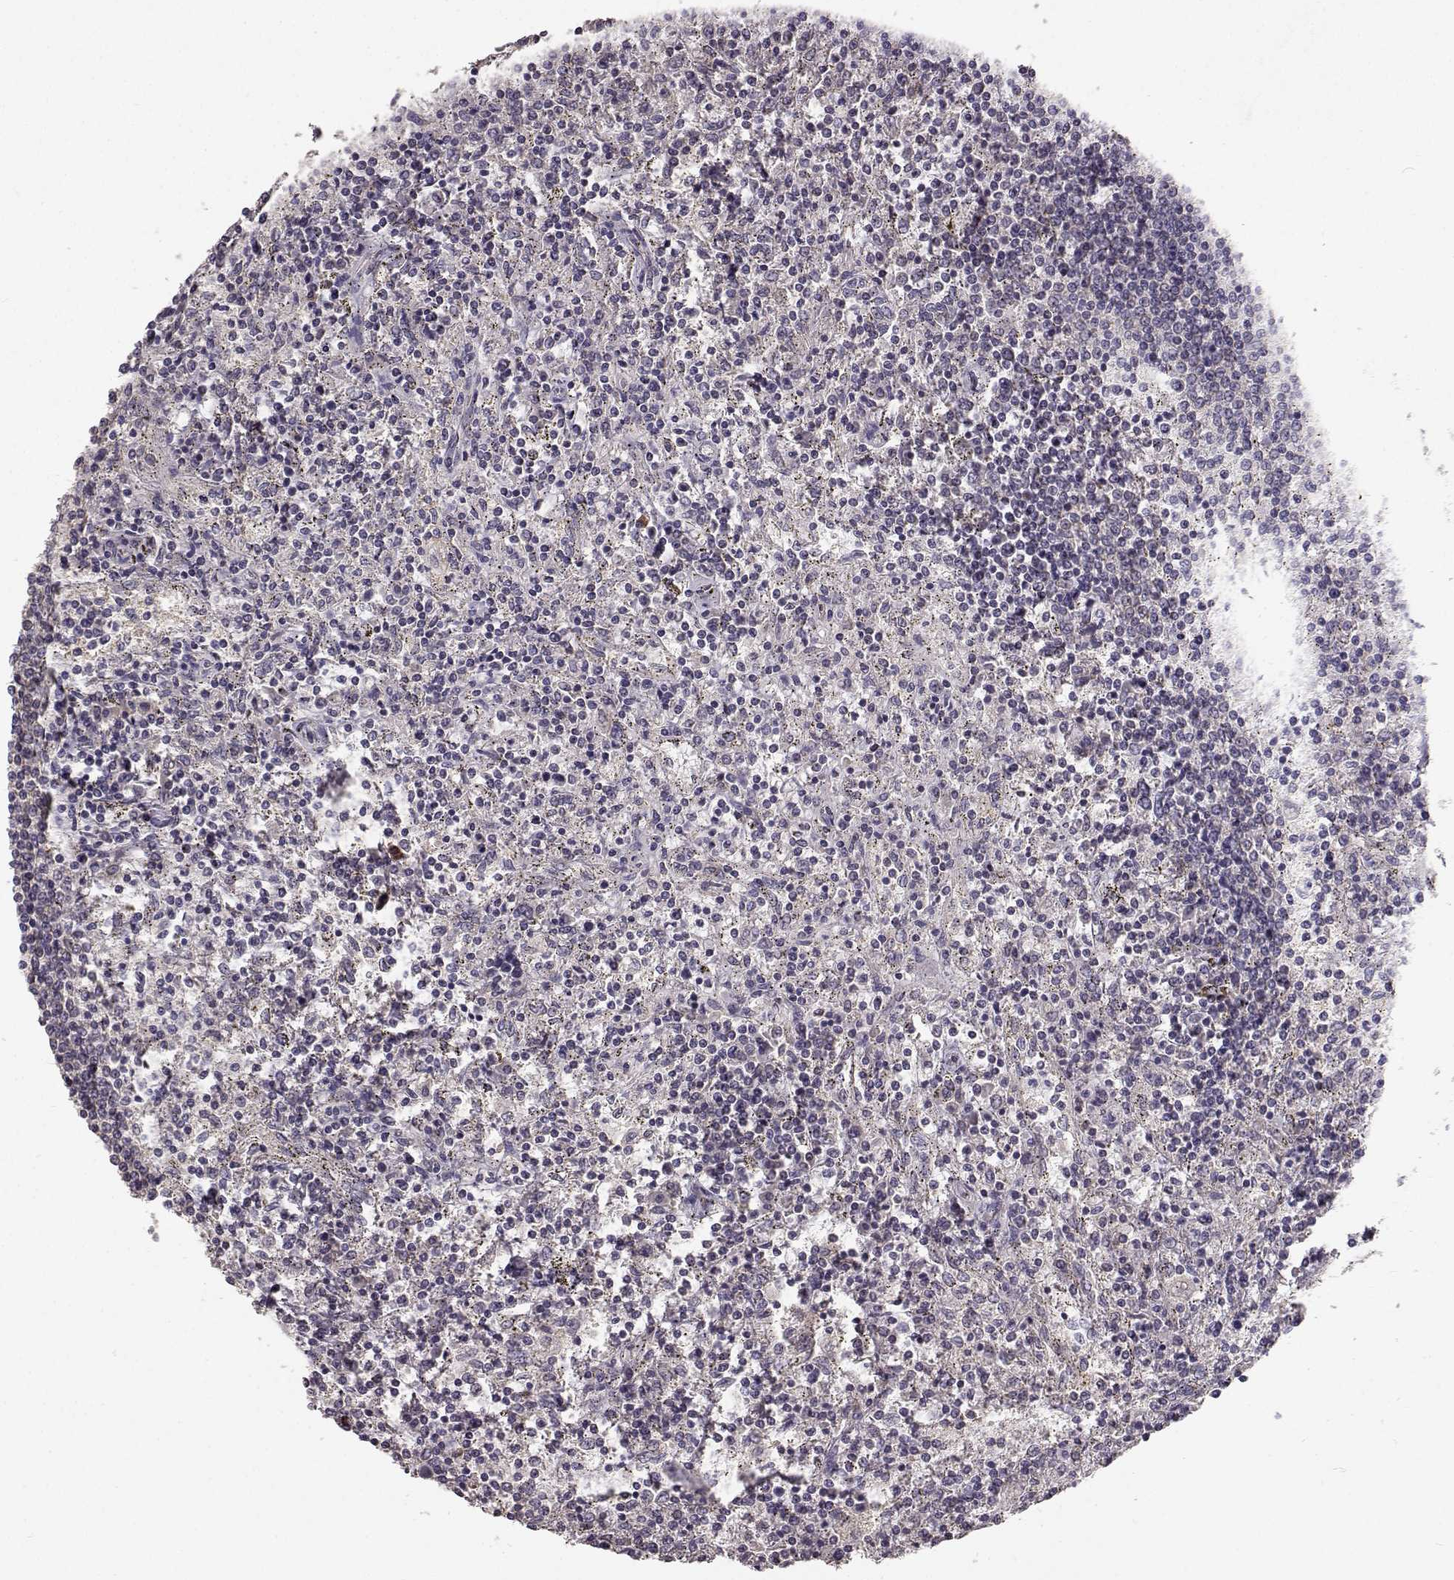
{"staining": {"intensity": "negative", "quantity": "none", "location": "none"}, "tissue": "lymphoma", "cell_type": "Tumor cells", "image_type": "cancer", "snomed": [{"axis": "morphology", "description": "Malignant lymphoma, non-Hodgkin's type, Low grade"}, {"axis": "topography", "description": "Spleen"}], "caption": "Immunohistochemistry (IHC) of low-grade malignant lymphoma, non-Hodgkin's type reveals no expression in tumor cells. The staining is performed using DAB (3,3'-diaminobenzidine) brown chromogen with nuclei counter-stained in using hematoxylin.", "gene": "ERBB3", "patient": {"sex": "male", "age": 62}}